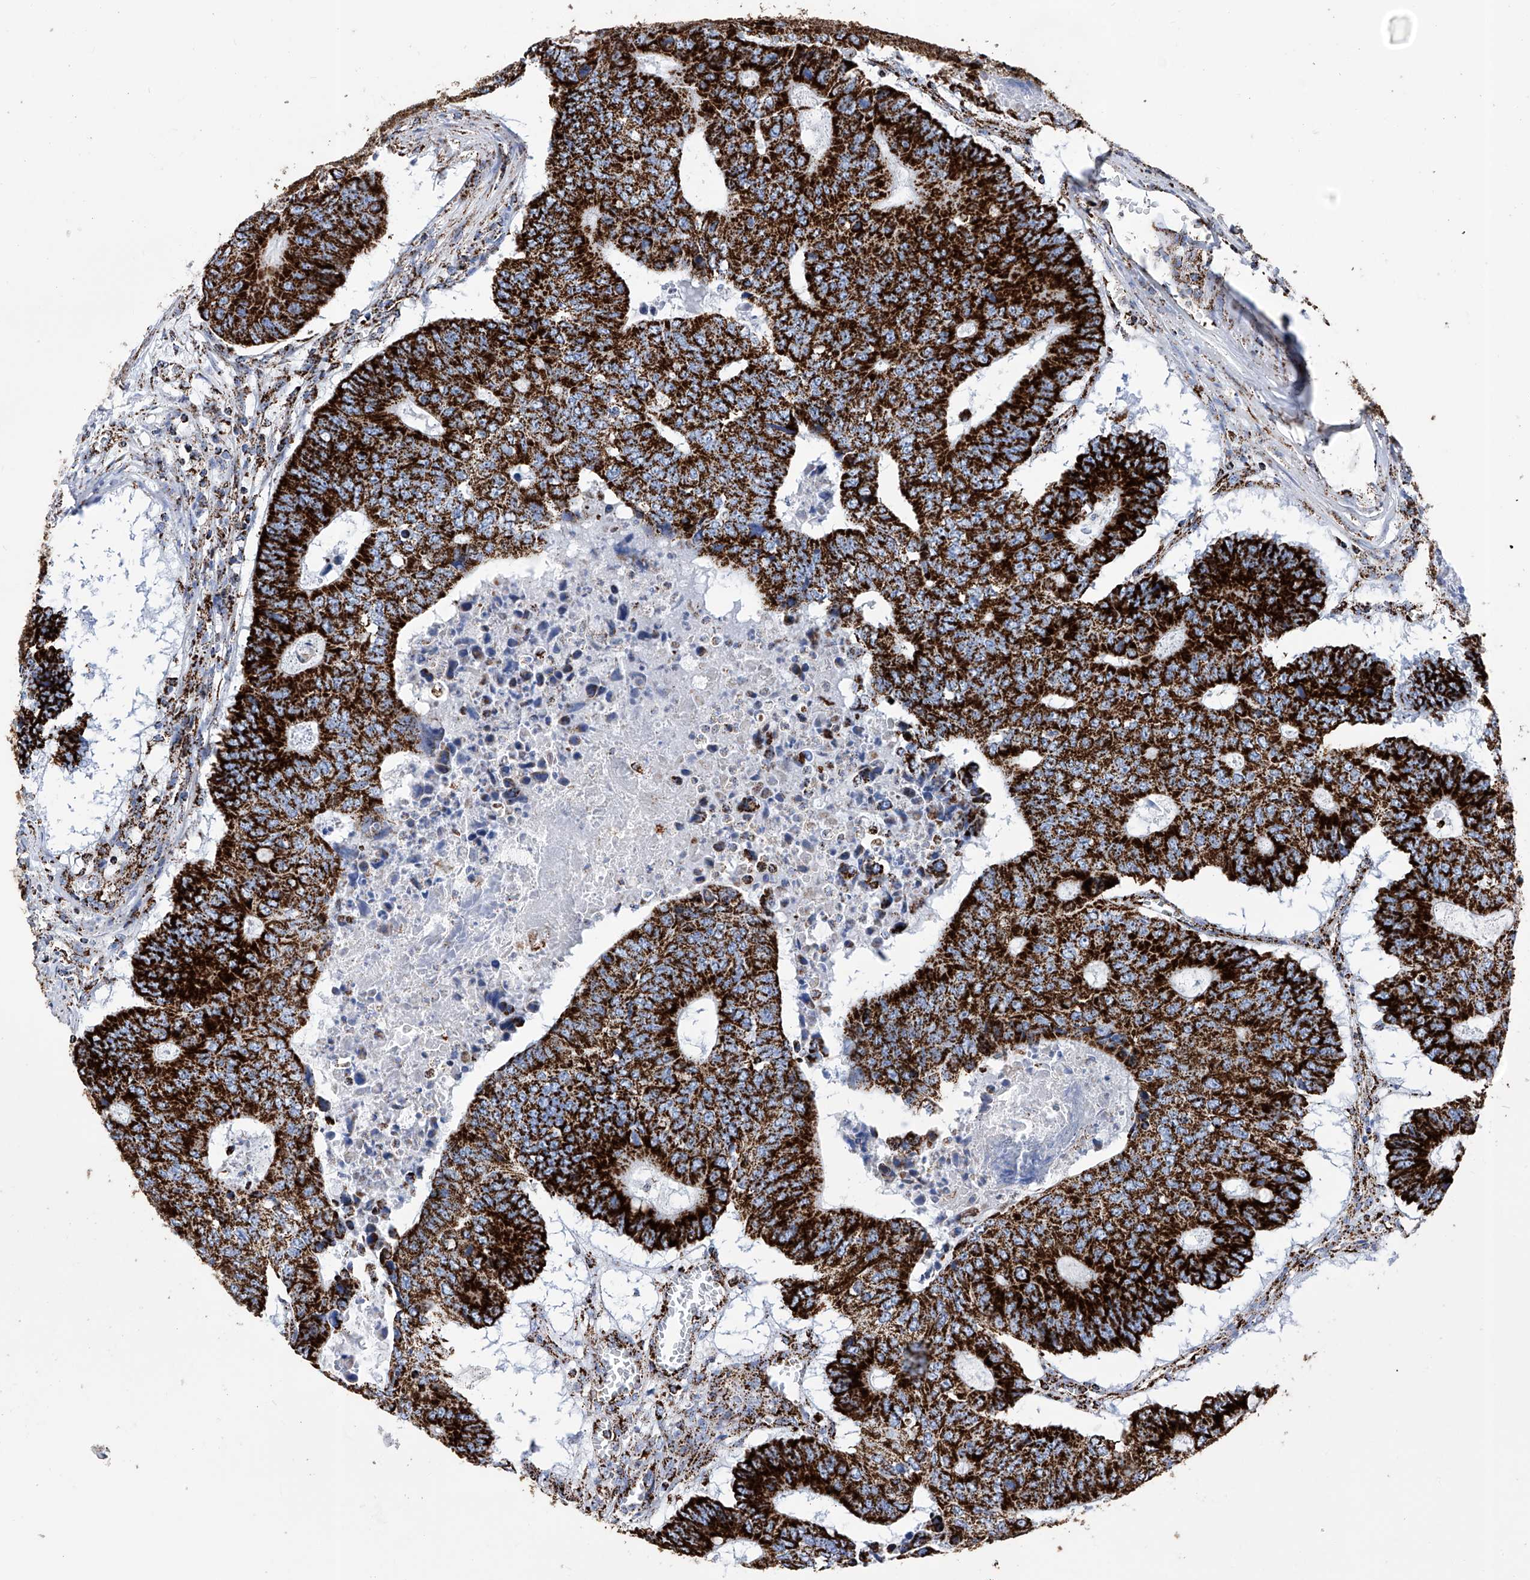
{"staining": {"intensity": "strong", "quantity": ">75%", "location": "cytoplasmic/membranous"}, "tissue": "colorectal cancer", "cell_type": "Tumor cells", "image_type": "cancer", "snomed": [{"axis": "morphology", "description": "Adenocarcinoma, NOS"}, {"axis": "topography", "description": "Colon"}], "caption": "Strong cytoplasmic/membranous positivity is seen in about >75% of tumor cells in colorectal cancer (adenocarcinoma).", "gene": "ATP5PF", "patient": {"sex": "male", "age": 87}}